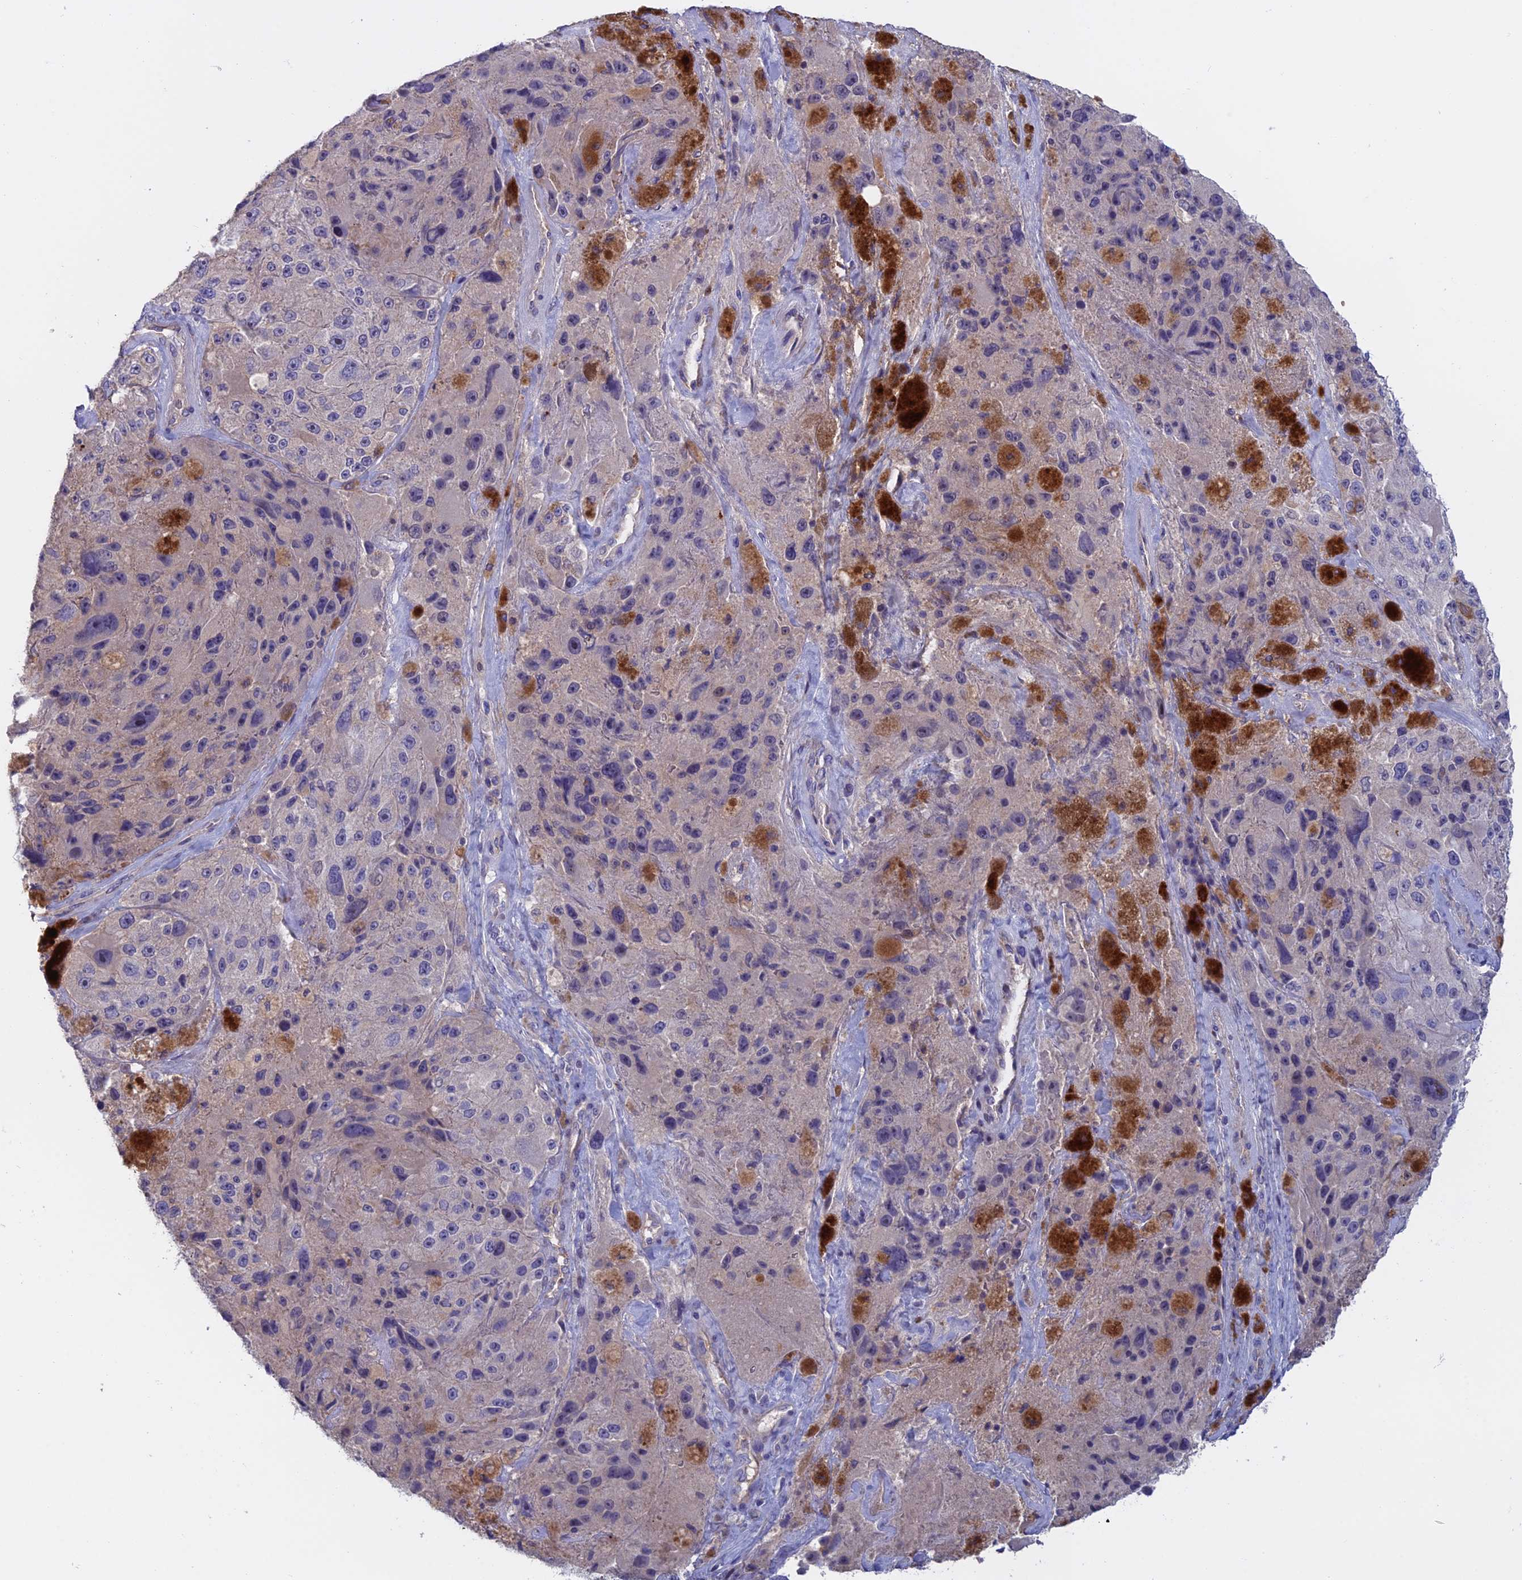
{"staining": {"intensity": "negative", "quantity": "none", "location": "none"}, "tissue": "melanoma", "cell_type": "Tumor cells", "image_type": "cancer", "snomed": [{"axis": "morphology", "description": "Malignant melanoma, Metastatic site"}, {"axis": "topography", "description": "Lymph node"}], "caption": "IHC of malignant melanoma (metastatic site) reveals no staining in tumor cells. The staining is performed using DAB (3,3'-diaminobenzidine) brown chromogen with nuclei counter-stained in using hematoxylin.", "gene": "C15orf62", "patient": {"sex": "male", "age": 62}}